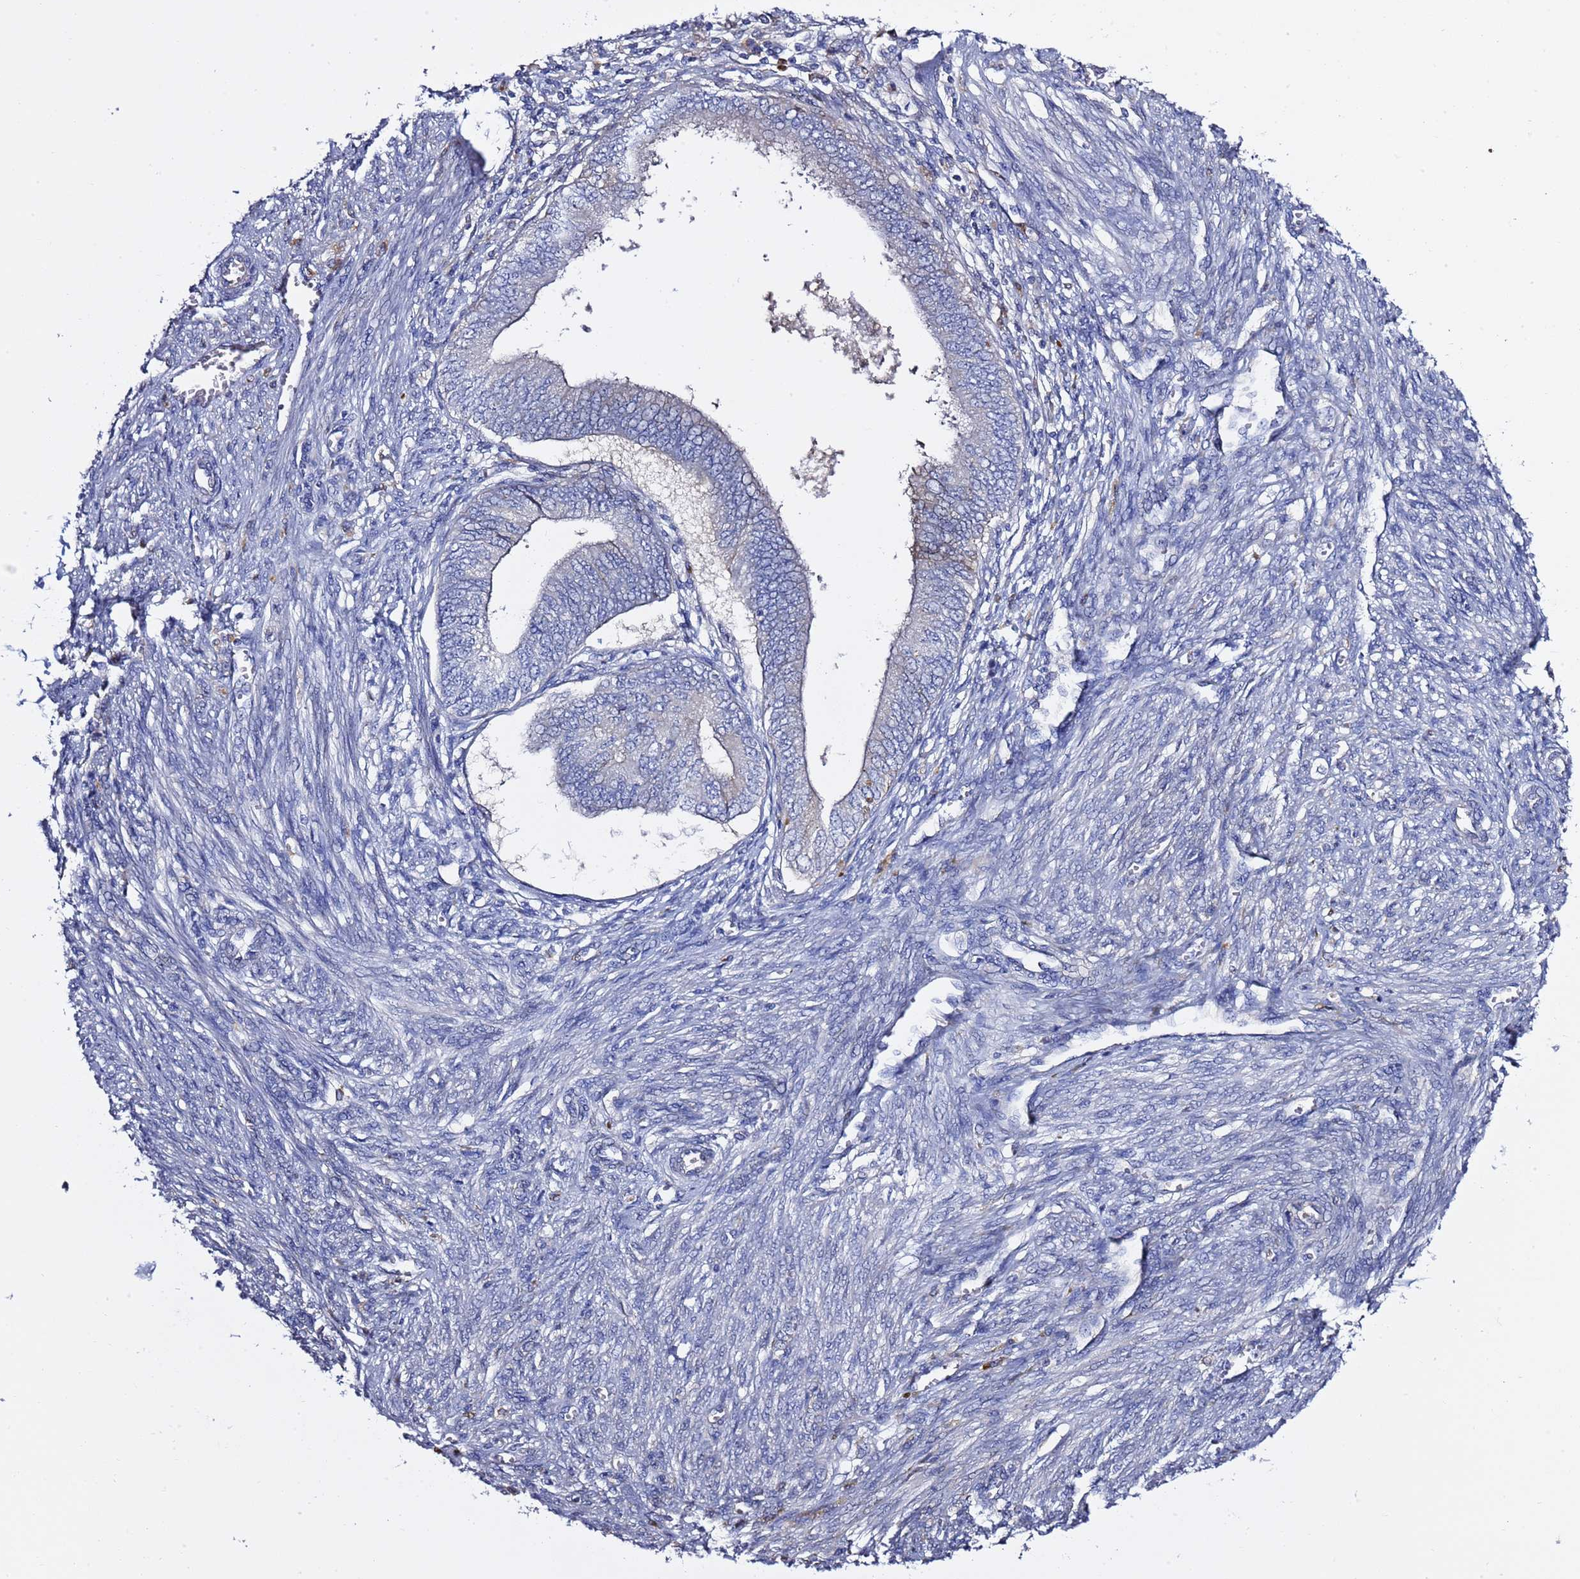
{"staining": {"intensity": "negative", "quantity": "none", "location": "none"}, "tissue": "endometrial cancer", "cell_type": "Tumor cells", "image_type": "cancer", "snomed": [{"axis": "morphology", "description": "Adenocarcinoma, NOS"}, {"axis": "topography", "description": "Endometrium"}], "caption": "Adenocarcinoma (endometrial) was stained to show a protein in brown. There is no significant positivity in tumor cells. Brightfield microscopy of IHC stained with DAB (3,3'-diaminobenzidine) (brown) and hematoxylin (blue), captured at high magnification.", "gene": "NAT2", "patient": {"sex": "female", "age": 68}}